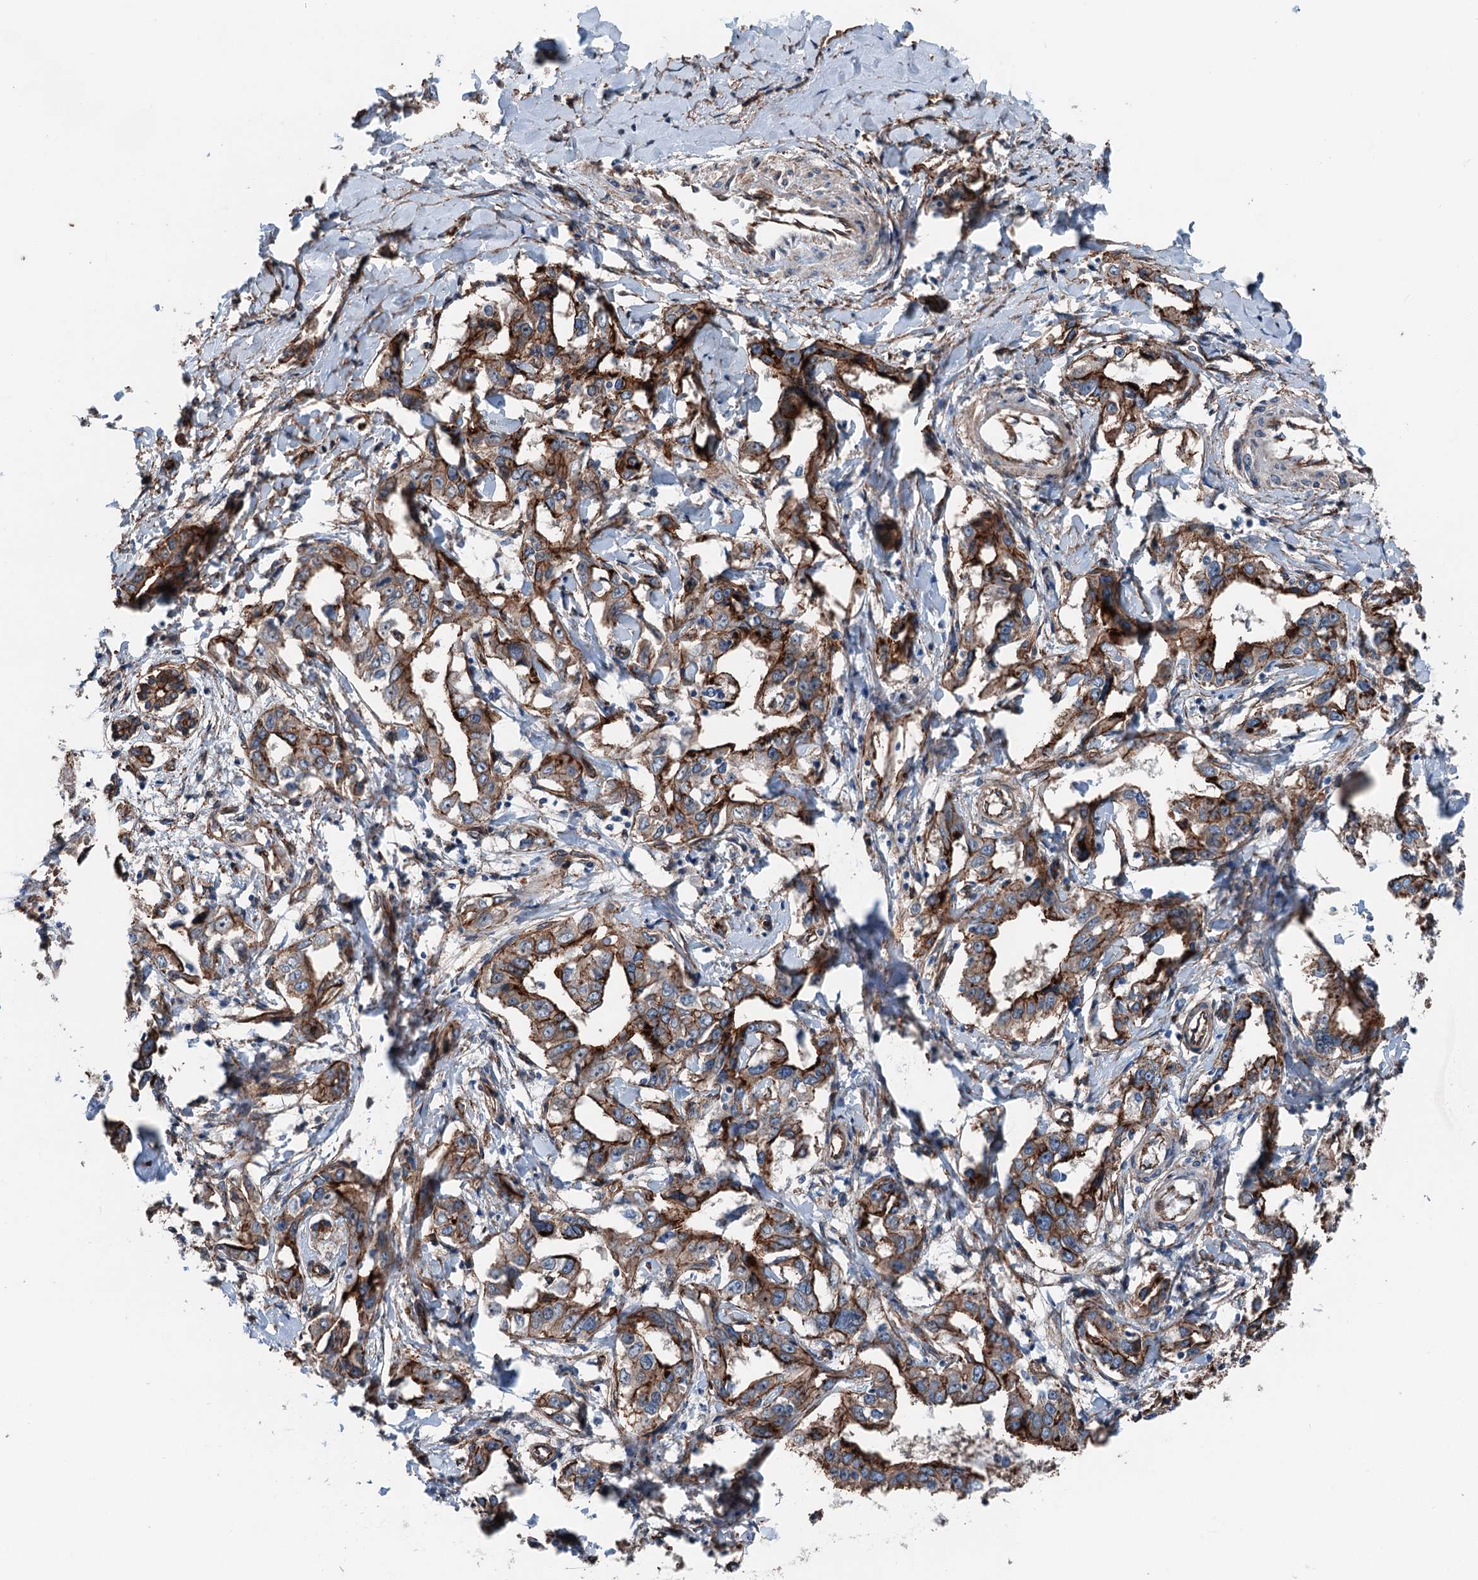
{"staining": {"intensity": "strong", "quantity": ">75%", "location": "cytoplasmic/membranous"}, "tissue": "liver cancer", "cell_type": "Tumor cells", "image_type": "cancer", "snomed": [{"axis": "morphology", "description": "Cholangiocarcinoma"}, {"axis": "topography", "description": "Liver"}], "caption": "Immunohistochemistry (IHC) (DAB) staining of human liver cancer shows strong cytoplasmic/membranous protein expression in about >75% of tumor cells.", "gene": "NMRAL1", "patient": {"sex": "male", "age": 59}}